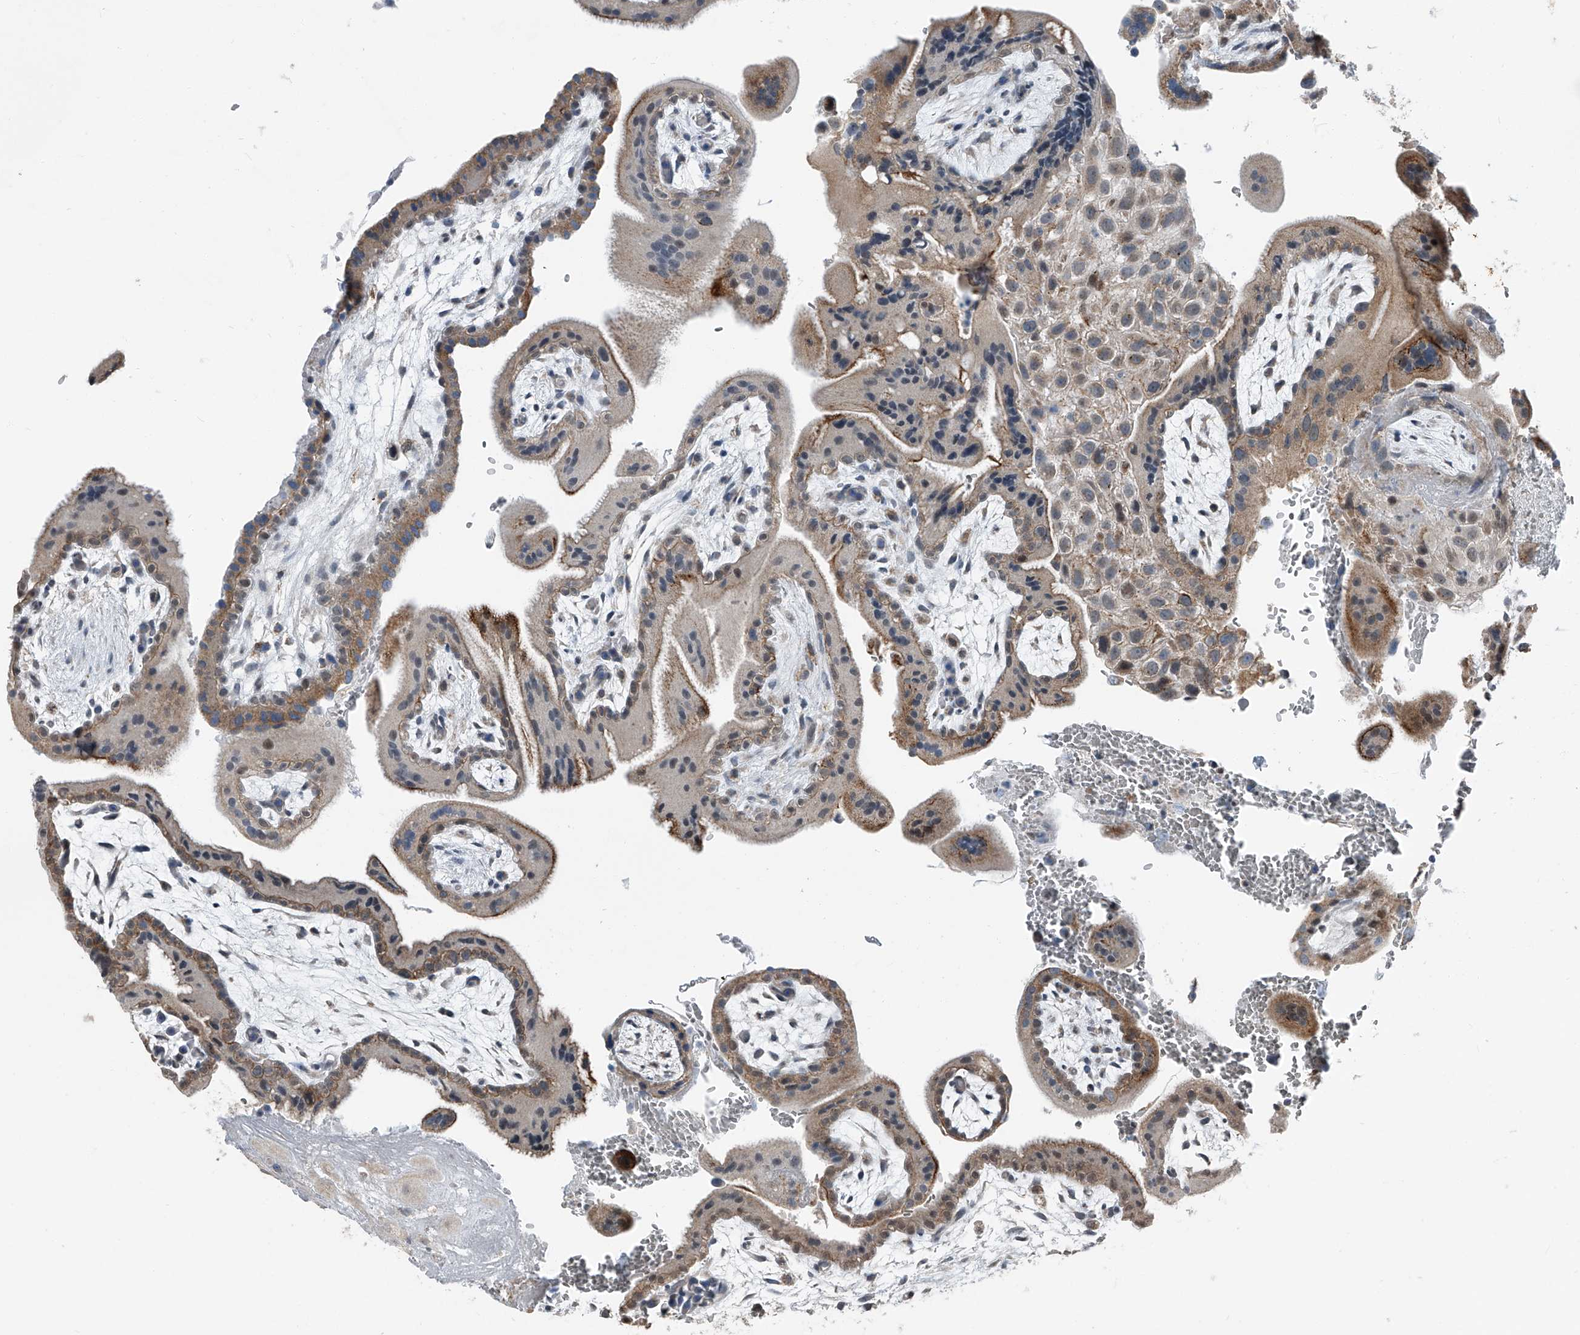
{"staining": {"intensity": "moderate", "quantity": ">75%", "location": "cytoplasmic/membranous"}, "tissue": "placenta", "cell_type": "Trophoblastic cells", "image_type": "normal", "snomed": [{"axis": "morphology", "description": "Normal tissue, NOS"}, {"axis": "topography", "description": "Placenta"}], "caption": "Immunohistochemical staining of benign human placenta demonstrates moderate cytoplasmic/membranous protein expression in about >75% of trophoblastic cells.", "gene": "CHRNA7", "patient": {"sex": "female", "age": 35}}